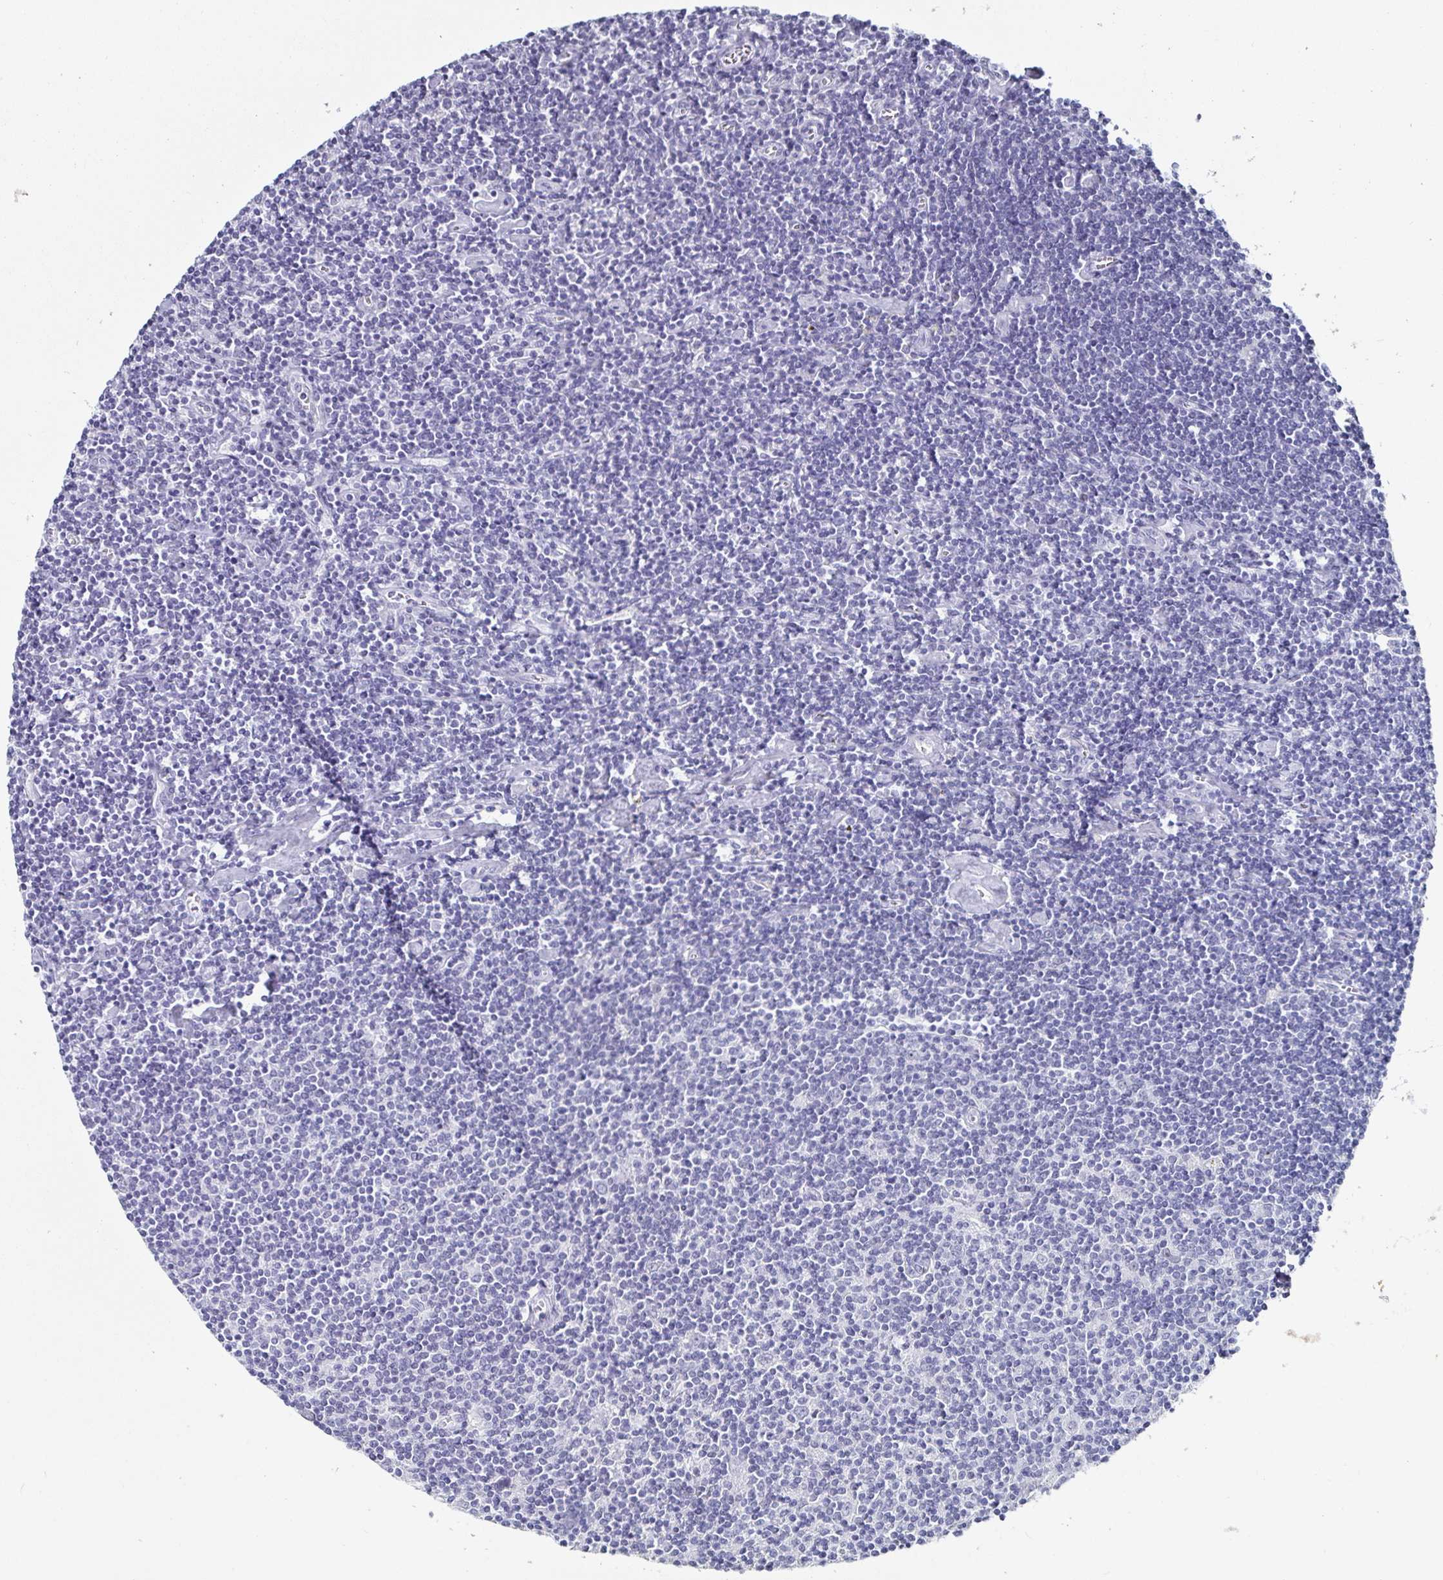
{"staining": {"intensity": "negative", "quantity": "none", "location": "none"}, "tissue": "lymphoma", "cell_type": "Tumor cells", "image_type": "cancer", "snomed": [{"axis": "morphology", "description": "Hodgkin's disease, NOS"}, {"axis": "topography", "description": "Lymph node"}], "caption": "High power microscopy micrograph of an IHC histopathology image of Hodgkin's disease, revealing no significant expression in tumor cells.", "gene": "DDX39B", "patient": {"sex": "male", "age": 40}}